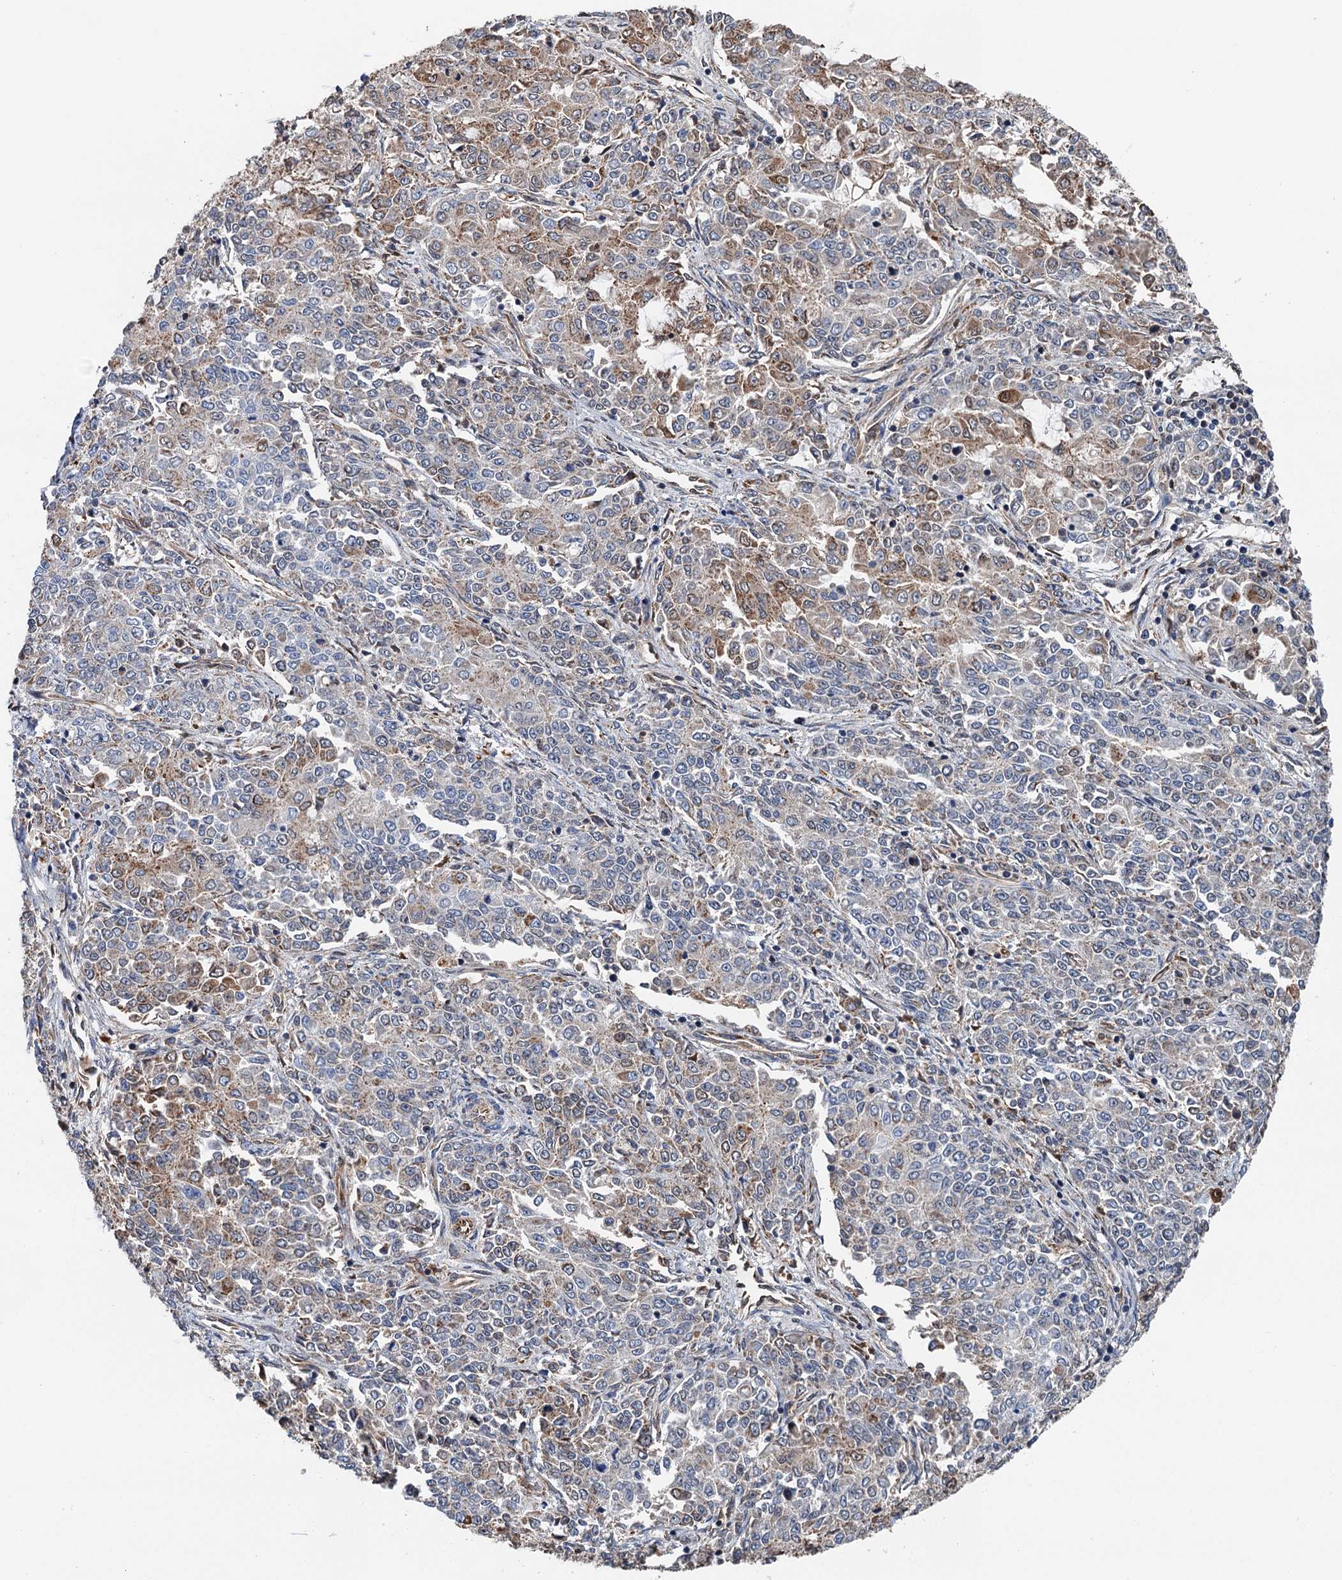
{"staining": {"intensity": "moderate", "quantity": "<25%", "location": "cytoplasmic/membranous"}, "tissue": "endometrial cancer", "cell_type": "Tumor cells", "image_type": "cancer", "snomed": [{"axis": "morphology", "description": "Adenocarcinoma, NOS"}, {"axis": "topography", "description": "Endometrium"}], "caption": "A brown stain labels moderate cytoplasmic/membranous expression of a protein in human endometrial cancer (adenocarcinoma) tumor cells. The protein is shown in brown color, while the nuclei are stained blue.", "gene": "IVD", "patient": {"sex": "female", "age": 50}}